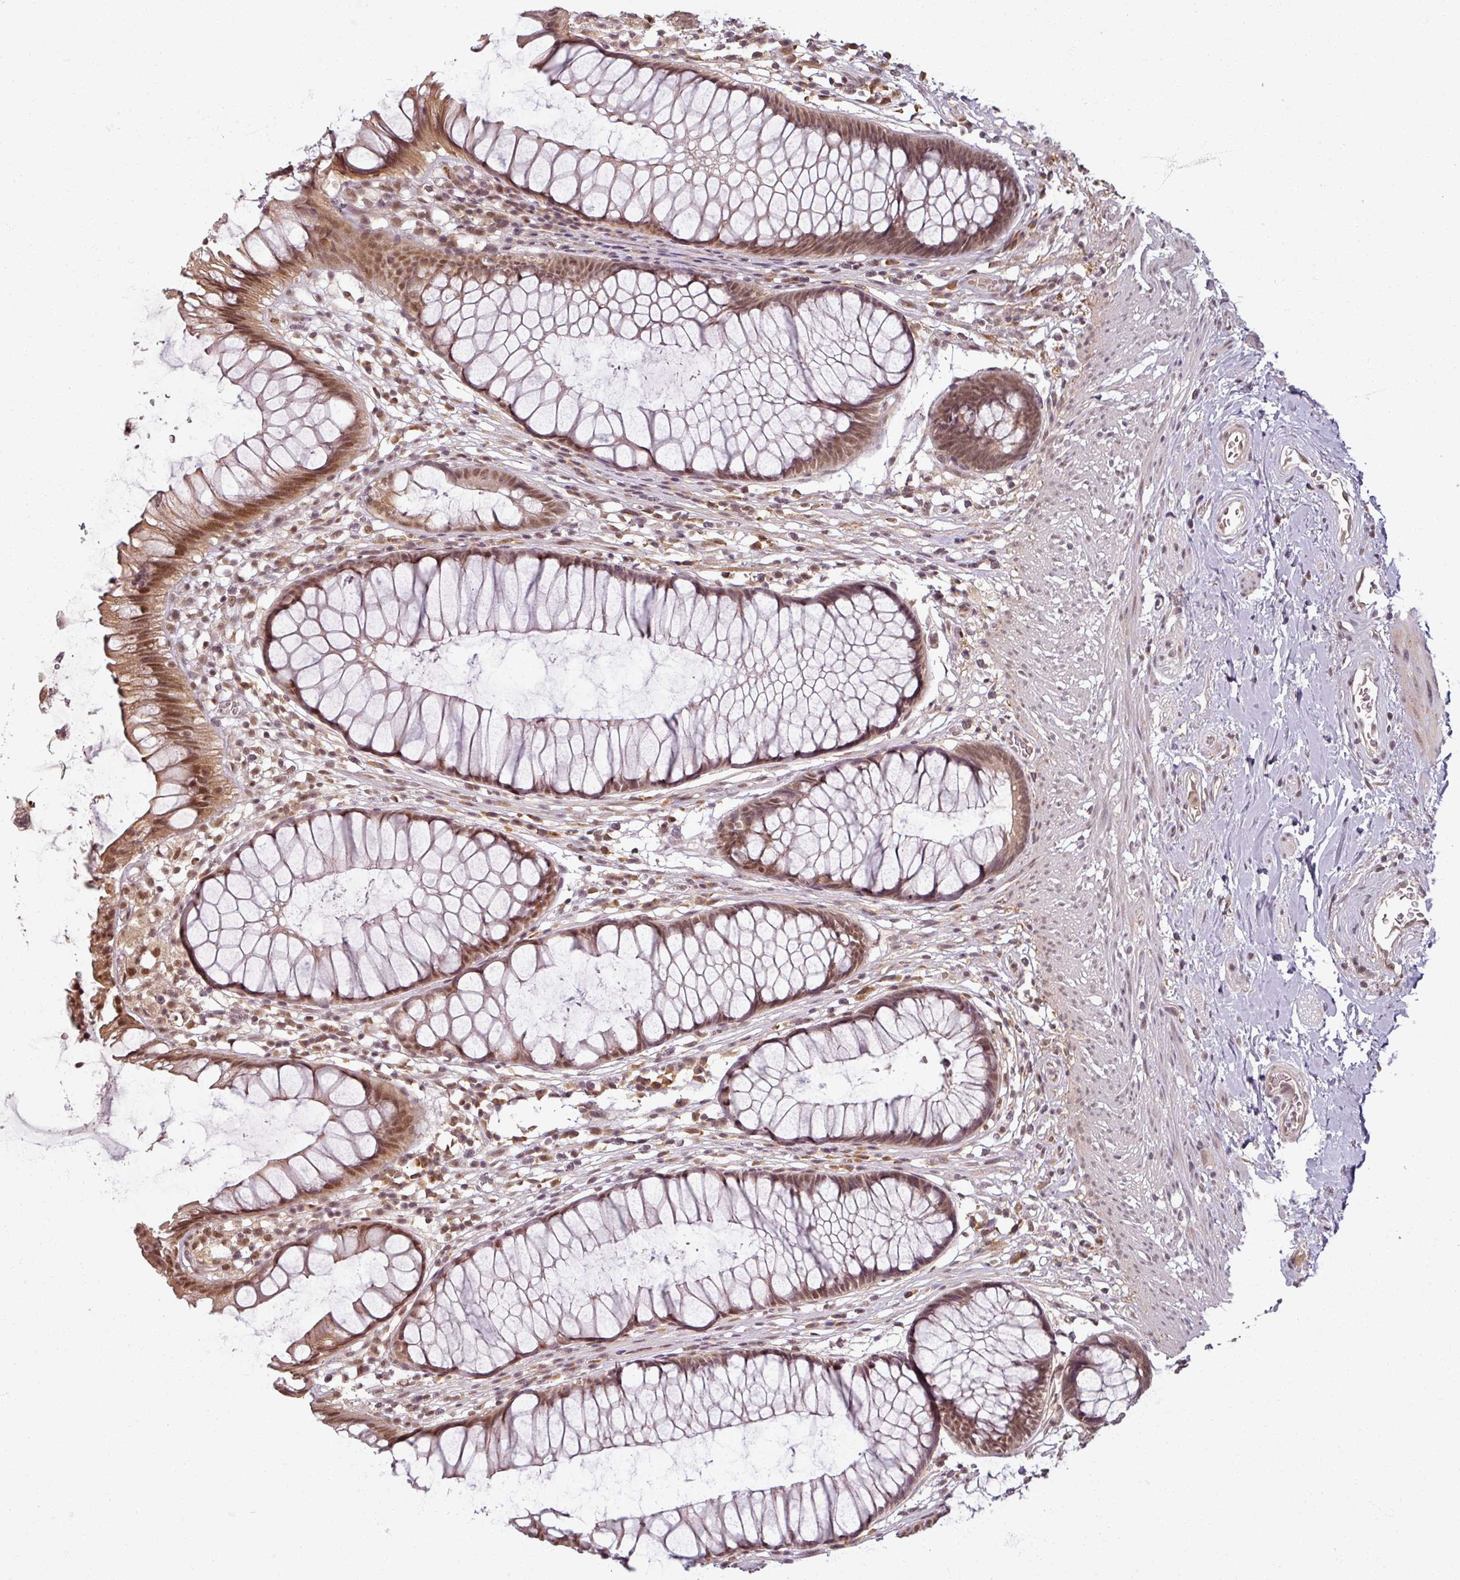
{"staining": {"intensity": "moderate", "quantity": ">75%", "location": "cytoplasmic/membranous,nuclear"}, "tissue": "rectum", "cell_type": "Glandular cells", "image_type": "normal", "snomed": [{"axis": "morphology", "description": "Normal tissue, NOS"}, {"axis": "topography", "description": "Smooth muscle"}, {"axis": "topography", "description": "Rectum"}], "caption": "An immunohistochemistry (IHC) image of unremarkable tissue is shown. Protein staining in brown highlights moderate cytoplasmic/membranous,nuclear positivity in rectum within glandular cells.", "gene": "POLR2G", "patient": {"sex": "male", "age": 53}}